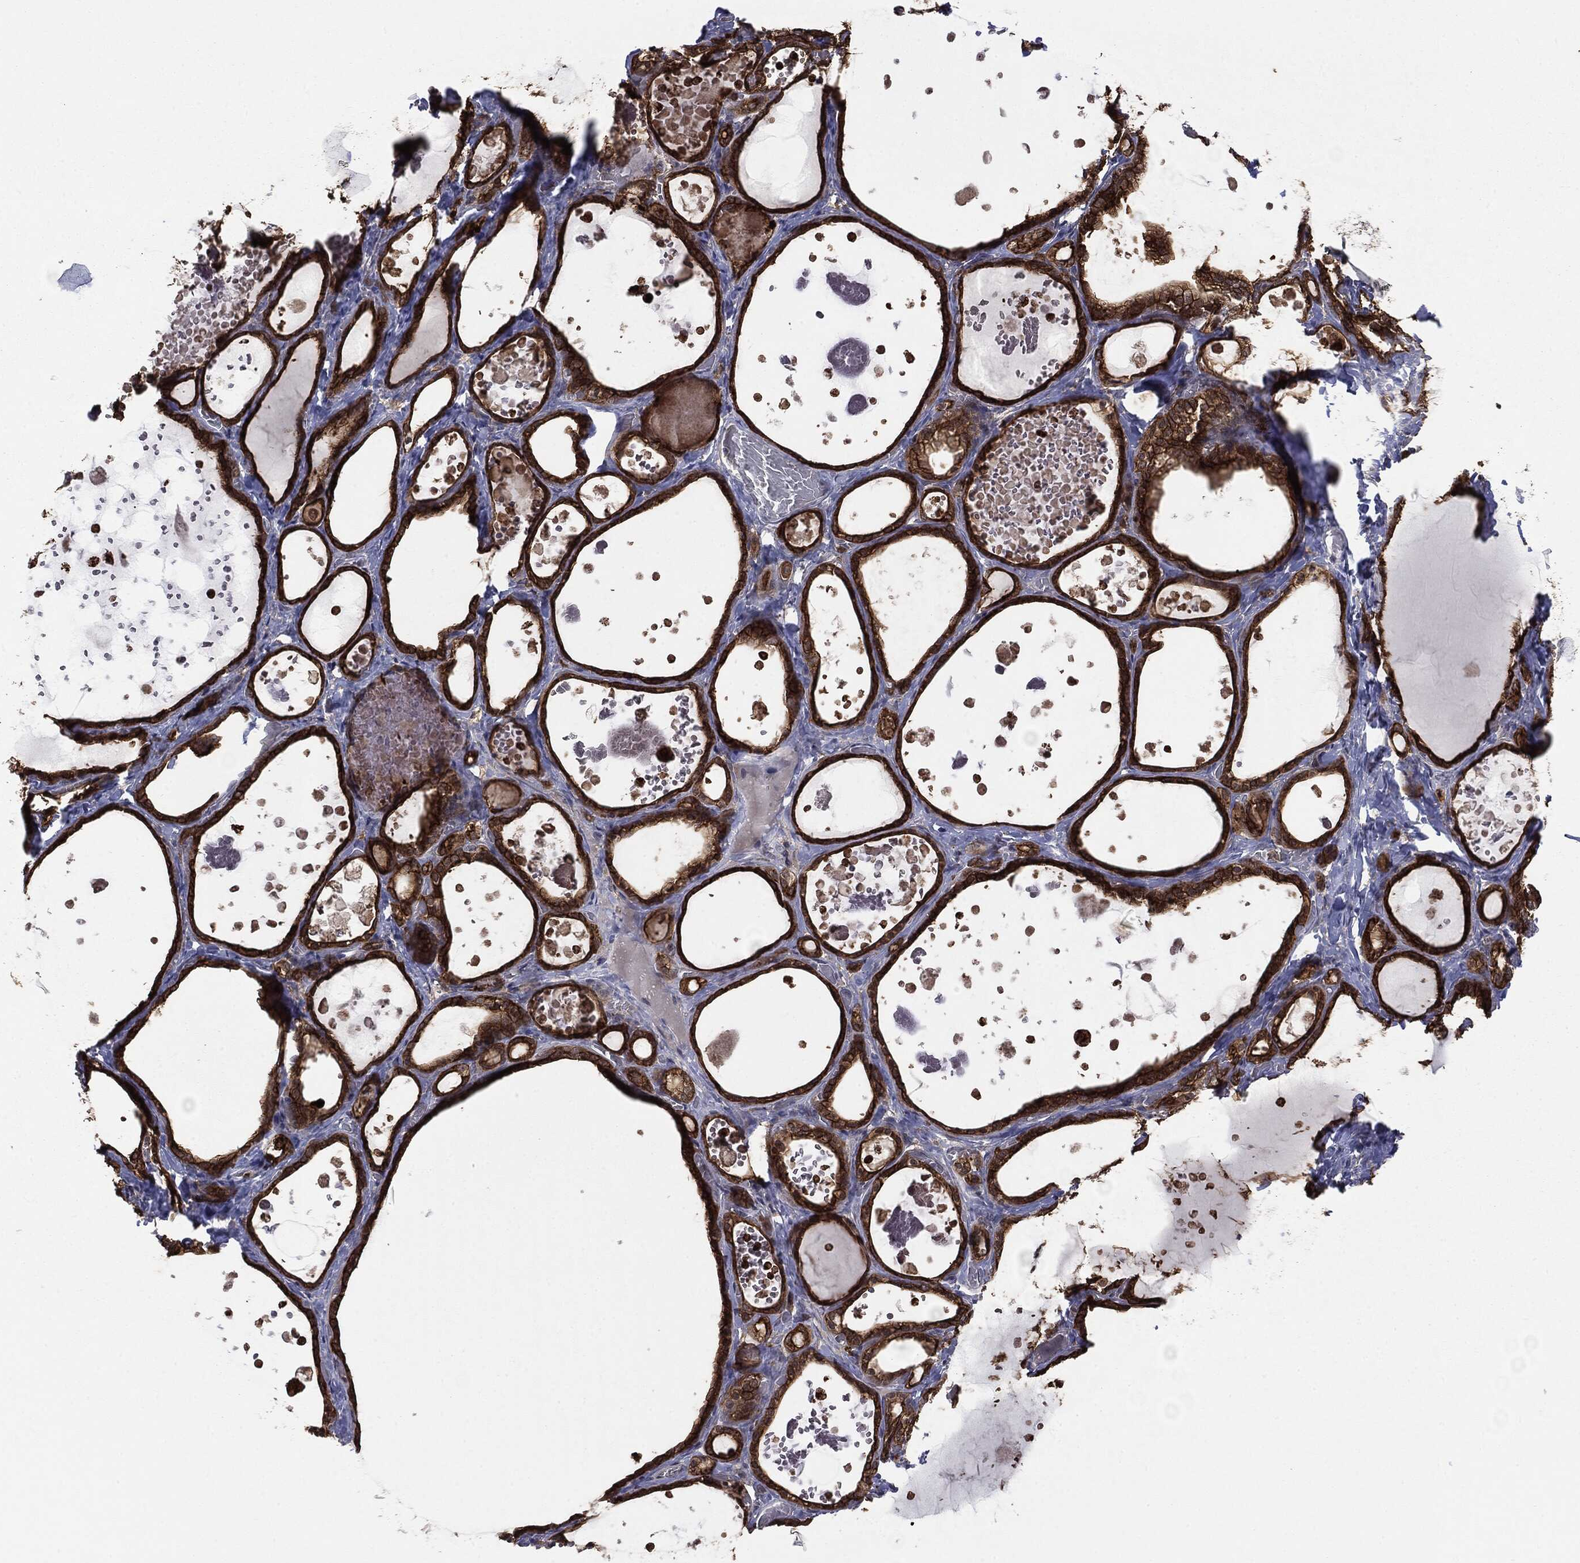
{"staining": {"intensity": "strong", "quantity": ">75%", "location": "cytoplasmic/membranous"}, "tissue": "thyroid gland", "cell_type": "Glandular cells", "image_type": "normal", "snomed": [{"axis": "morphology", "description": "Normal tissue, NOS"}, {"axis": "topography", "description": "Thyroid gland"}], "caption": "Immunohistochemistry photomicrograph of unremarkable thyroid gland: thyroid gland stained using IHC shows high levels of strong protein expression localized specifically in the cytoplasmic/membranous of glandular cells, appearing as a cytoplasmic/membranous brown color.", "gene": "KRT7", "patient": {"sex": "female", "age": 56}}